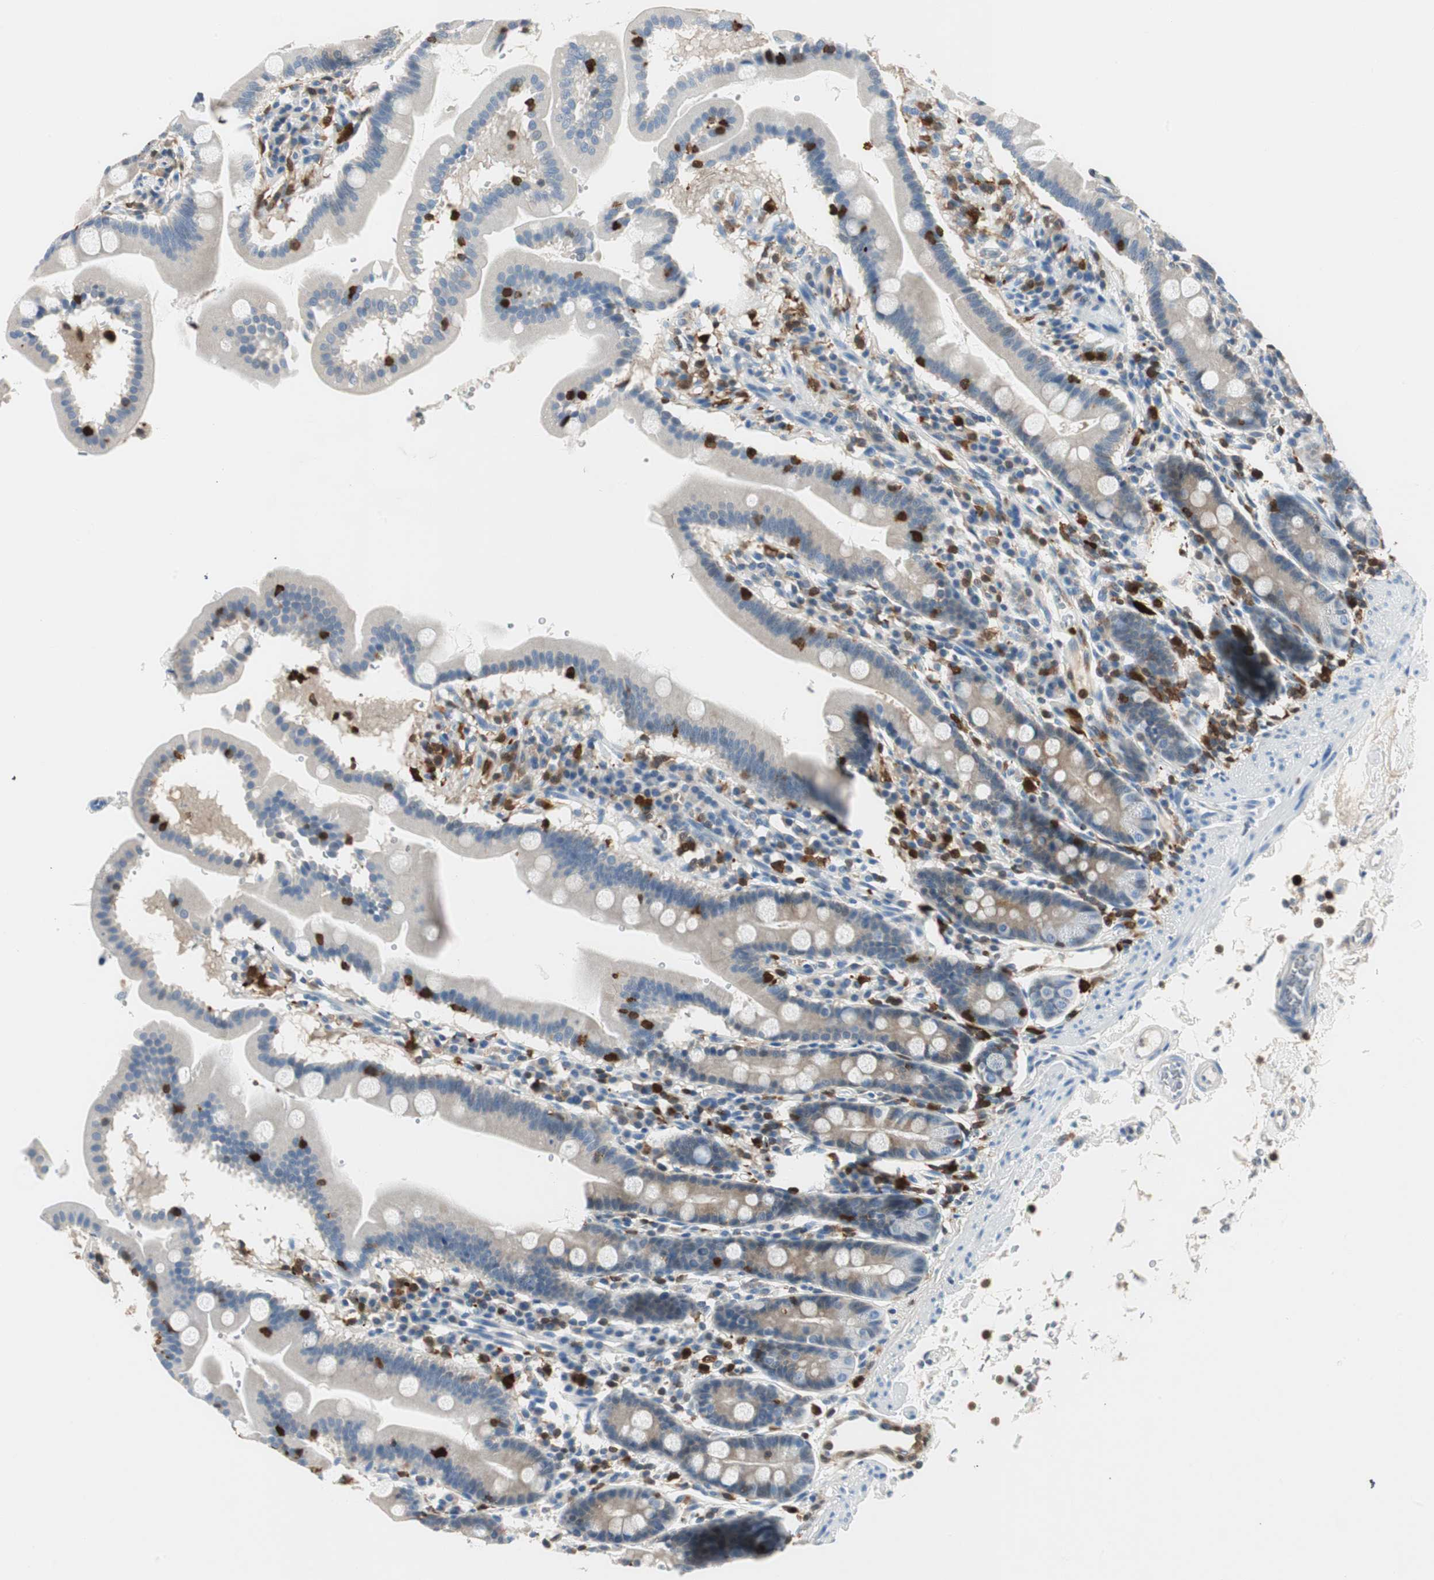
{"staining": {"intensity": "weak", "quantity": "<25%", "location": "cytoplasmic/membranous"}, "tissue": "duodenum", "cell_type": "Glandular cells", "image_type": "normal", "snomed": [{"axis": "morphology", "description": "Normal tissue, NOS"}, {"axis": "topography", "description": "Duodenum"}], "caption": "Duodenum stained for a protein using immunohistochemistry (IHC) exhibits no positivity glandular cells.", "gene": "COTL1", "patient": {"sex": "male", "age": 50}}